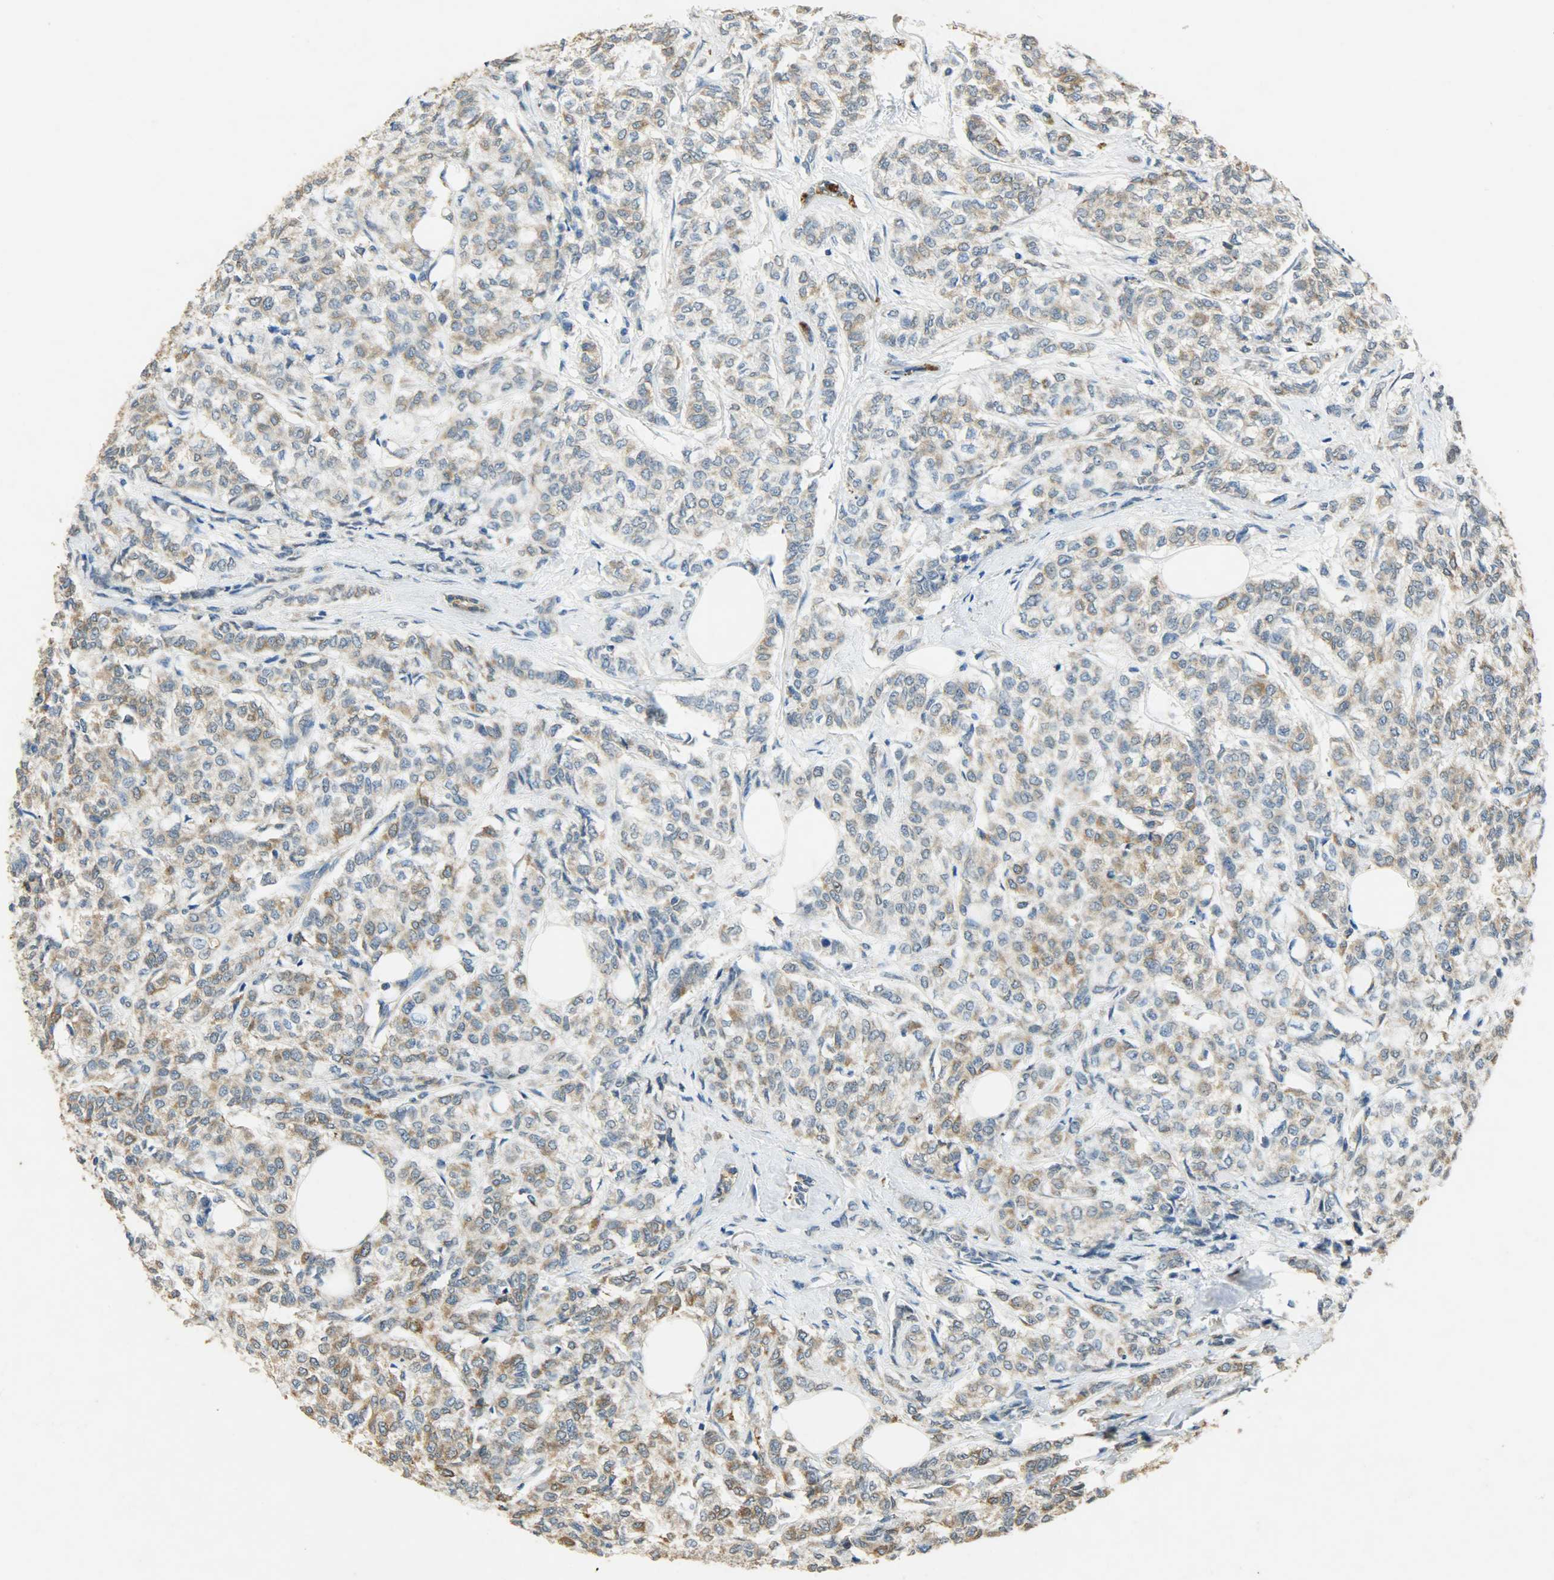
{"staining": {"intensity": "moderate", "quantity": "25%-75%", "location": "cytoplasmic/membranous"}, "tissue": "breast cancer", "cell_type": "Tumor cells", "image_type": "cancer", "snomed": [{"axis": "morphology", "description": "Lobular carcinoma"}, {"axis": "topography", "description": "Breast"}], "caption": "Human breast lobular carcinoma stained with a brown dye reveals moderate cytoplasmic/membranous positive staining in approximately 25%-75% of tumor cells.", "gene": "HSPA5", "patient": {"sex": "female", "age": 60}}